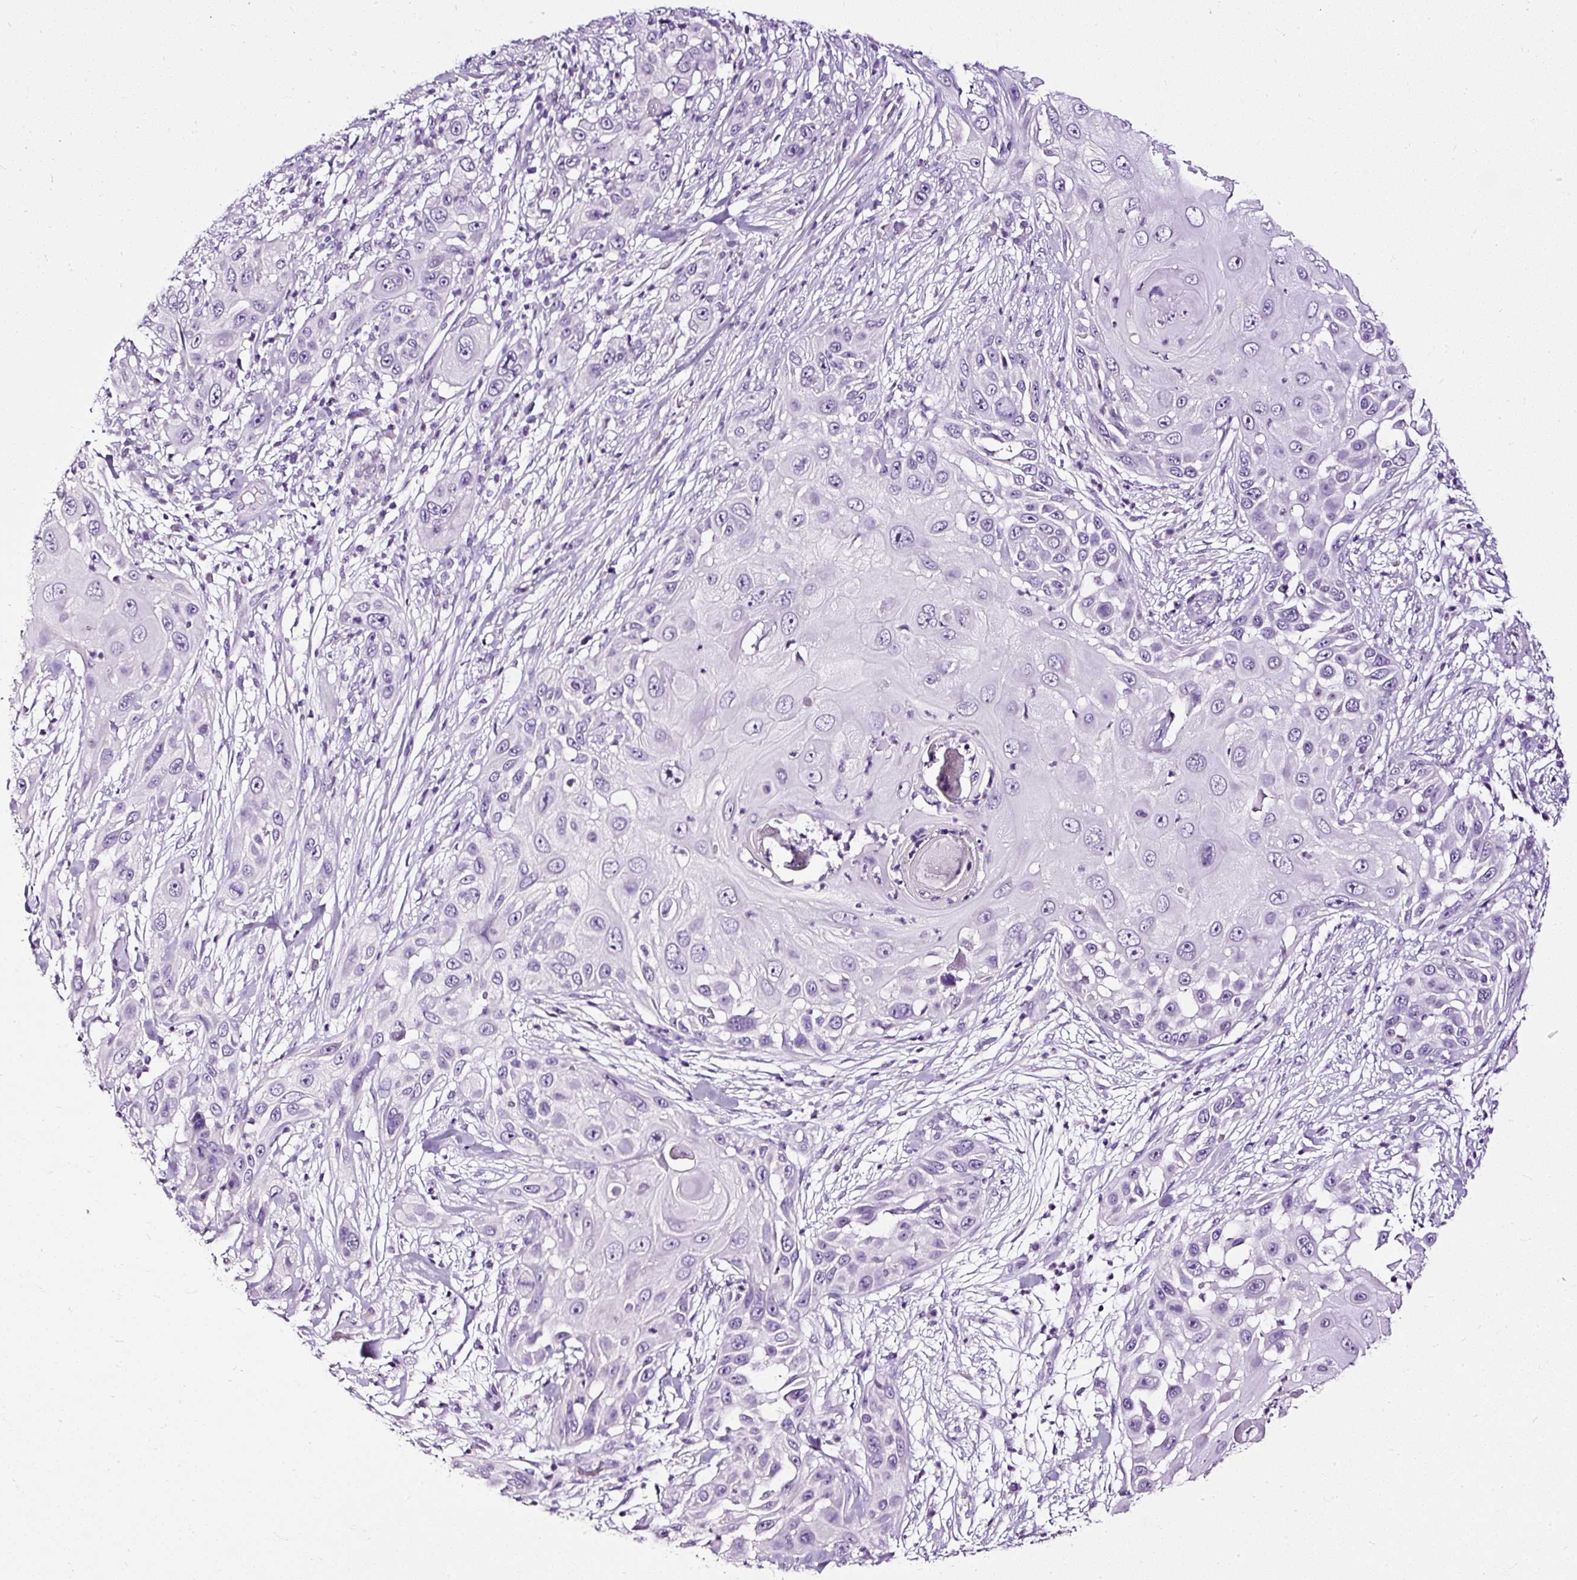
{"staining": {"intensity": "negative", "quantity": "none", "location": "none"}, "tissue": "skin cancer", "cell_type": "Tumor cells", "image_type": "cancer", "snomed": [{"axis": "morphology", "description": "Squamous cell carcinoma, NOS"}, {"axis": "topography", "description": "Skin"}], "caption": "Tumor cells are negative for brown protein staining in skin cancer.", "gene": "ATP2A1", "patient": {"sex": "female", "age": 44}}